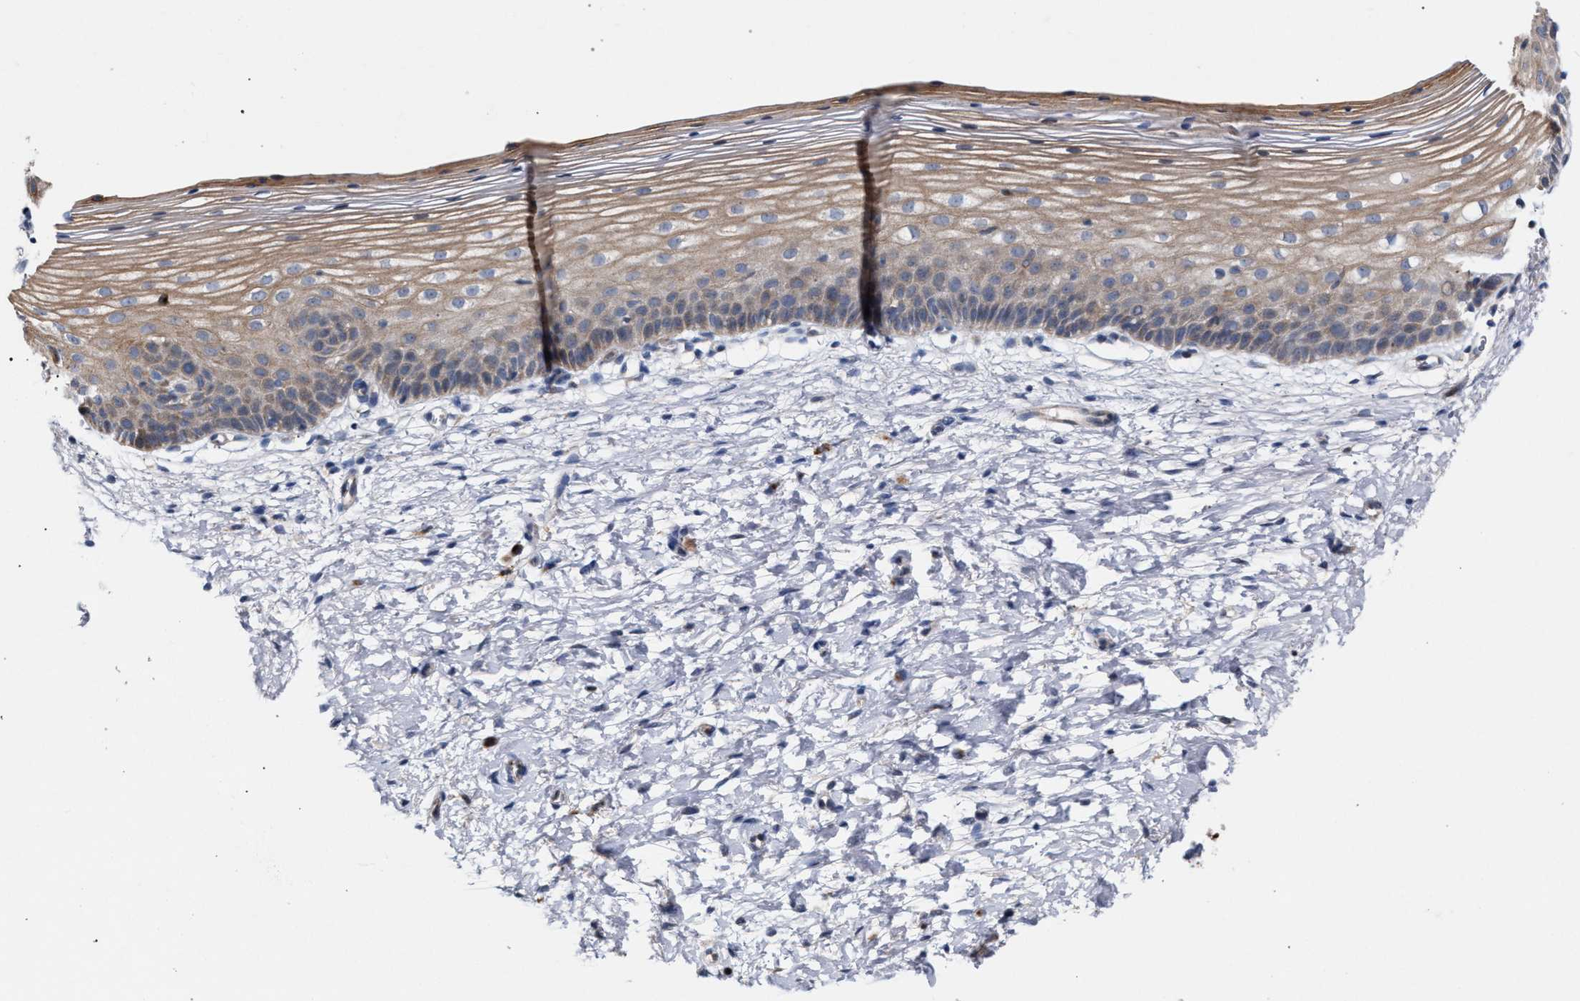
{"staining": {"intensity": "weak", "quantity": ">75%", "location": "cytoplasmic/membranous"}, "tissue": "cervix", "cell_type": "Glandular cells", "image_type": "normal", "snomed": [{"axis": "morphology", "description": "Normal tissue, NOS"}, {"axis": "topography", "description": "Cervix"}], "caption": "DAB immunohistochemical staining of benign cervix shows weak cytoplasmic/membranous protein positivity in approximately >75% of glandular cells.", "gene": "RNF135", "patient": {"sex": "female", "age": 72}}